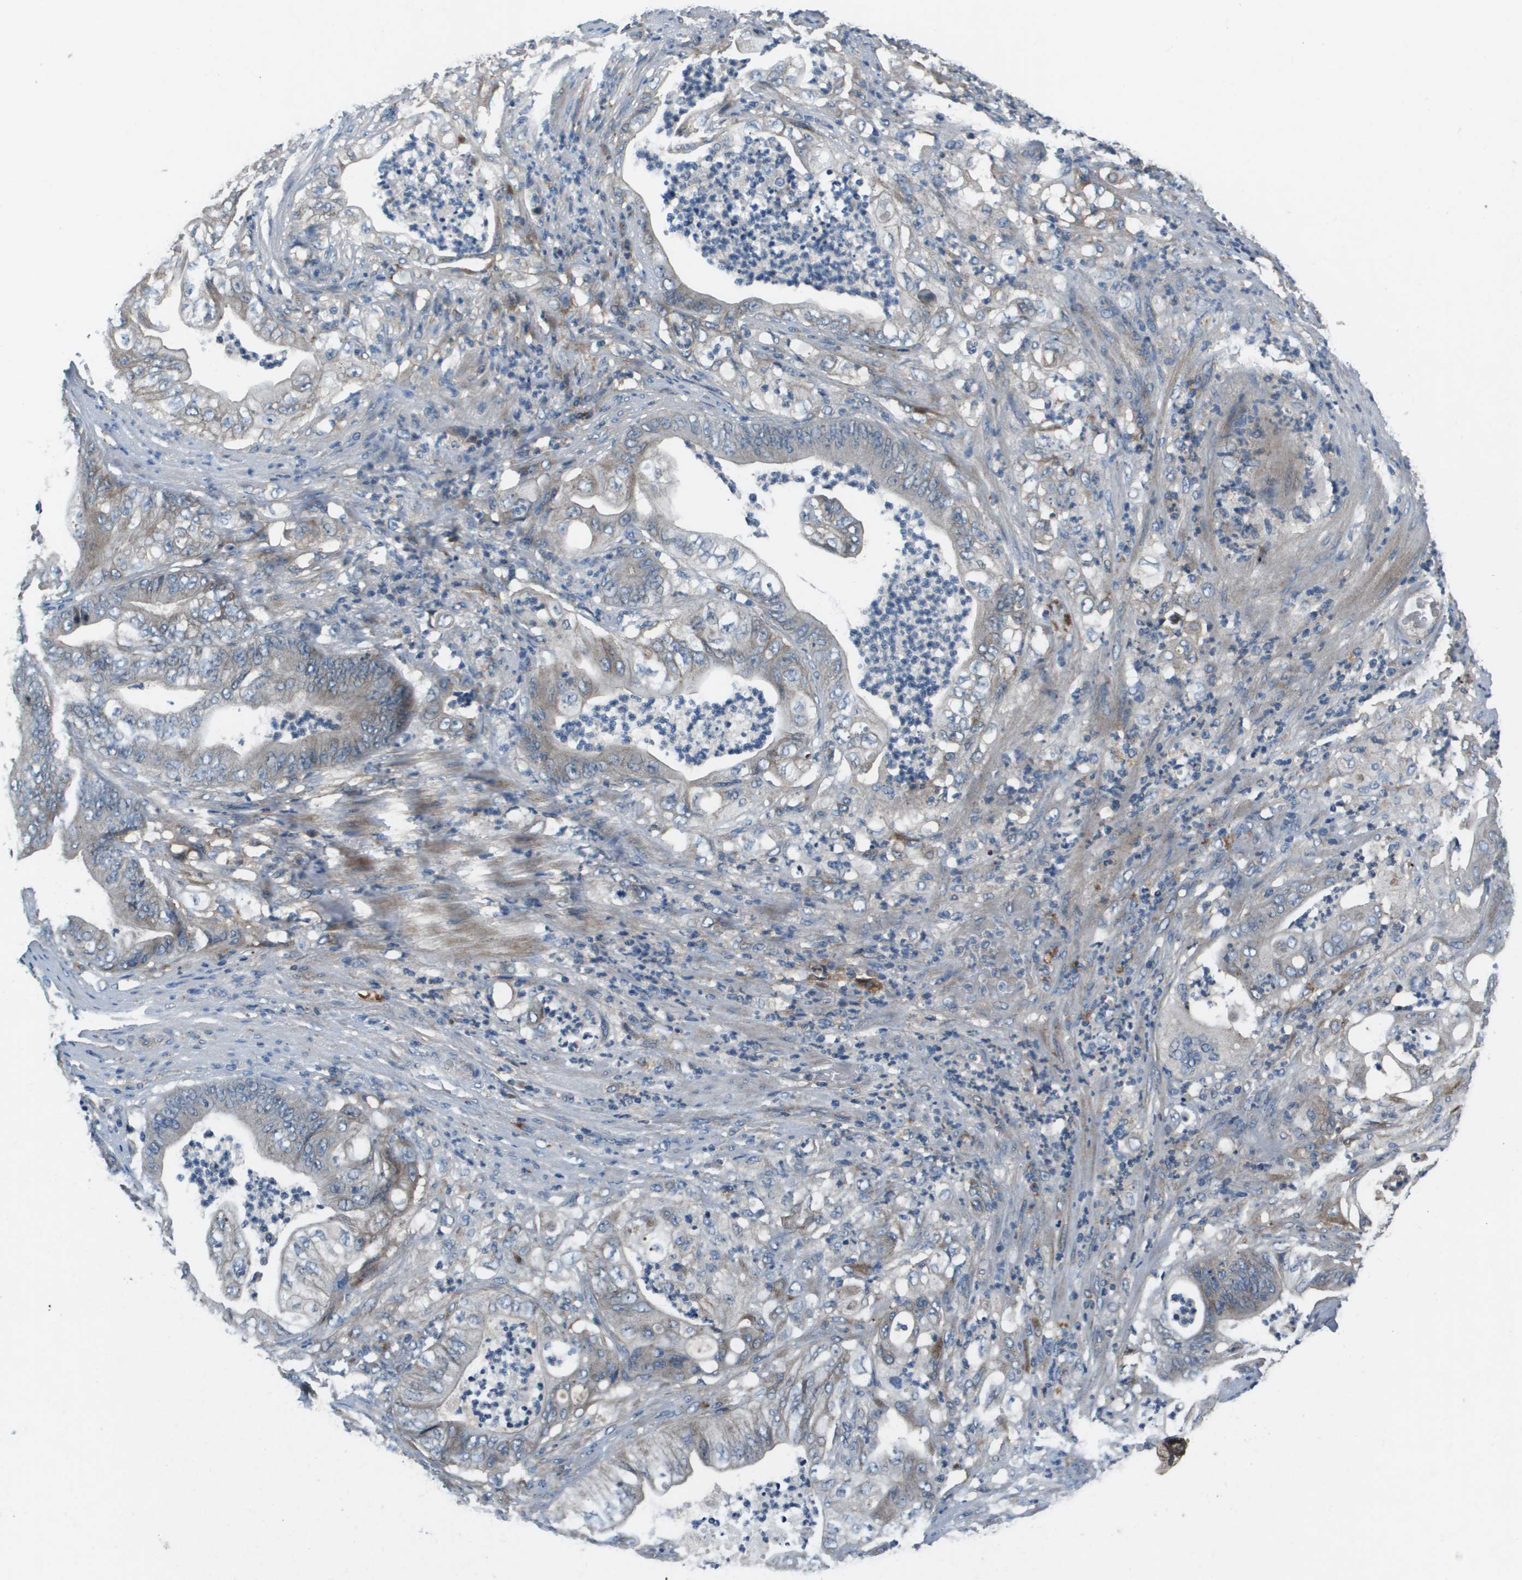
{"staining": {"intensity": "negative", "quantity": "none", "location": "none"}, "tissue": "stomach cancer", "cell_type": "Tumor cells", "image_type": "cancer", "snomed": [{"axis": "morphology", "description": "Adenocarcinoma, NOS"}, {"axis": "topography", "description": "Stomach"}], "caption": "An immunohistochemistry image of adenocarcinoma (stomach) is shown. There is no staining in tumor cells of adenocarcinoma (stomach). (Immunohistochemistry (ihc), brightfield microscopy, high magnification).", "gene": "PCOLCE", "patient": {"sex": "female", "age": 73}}